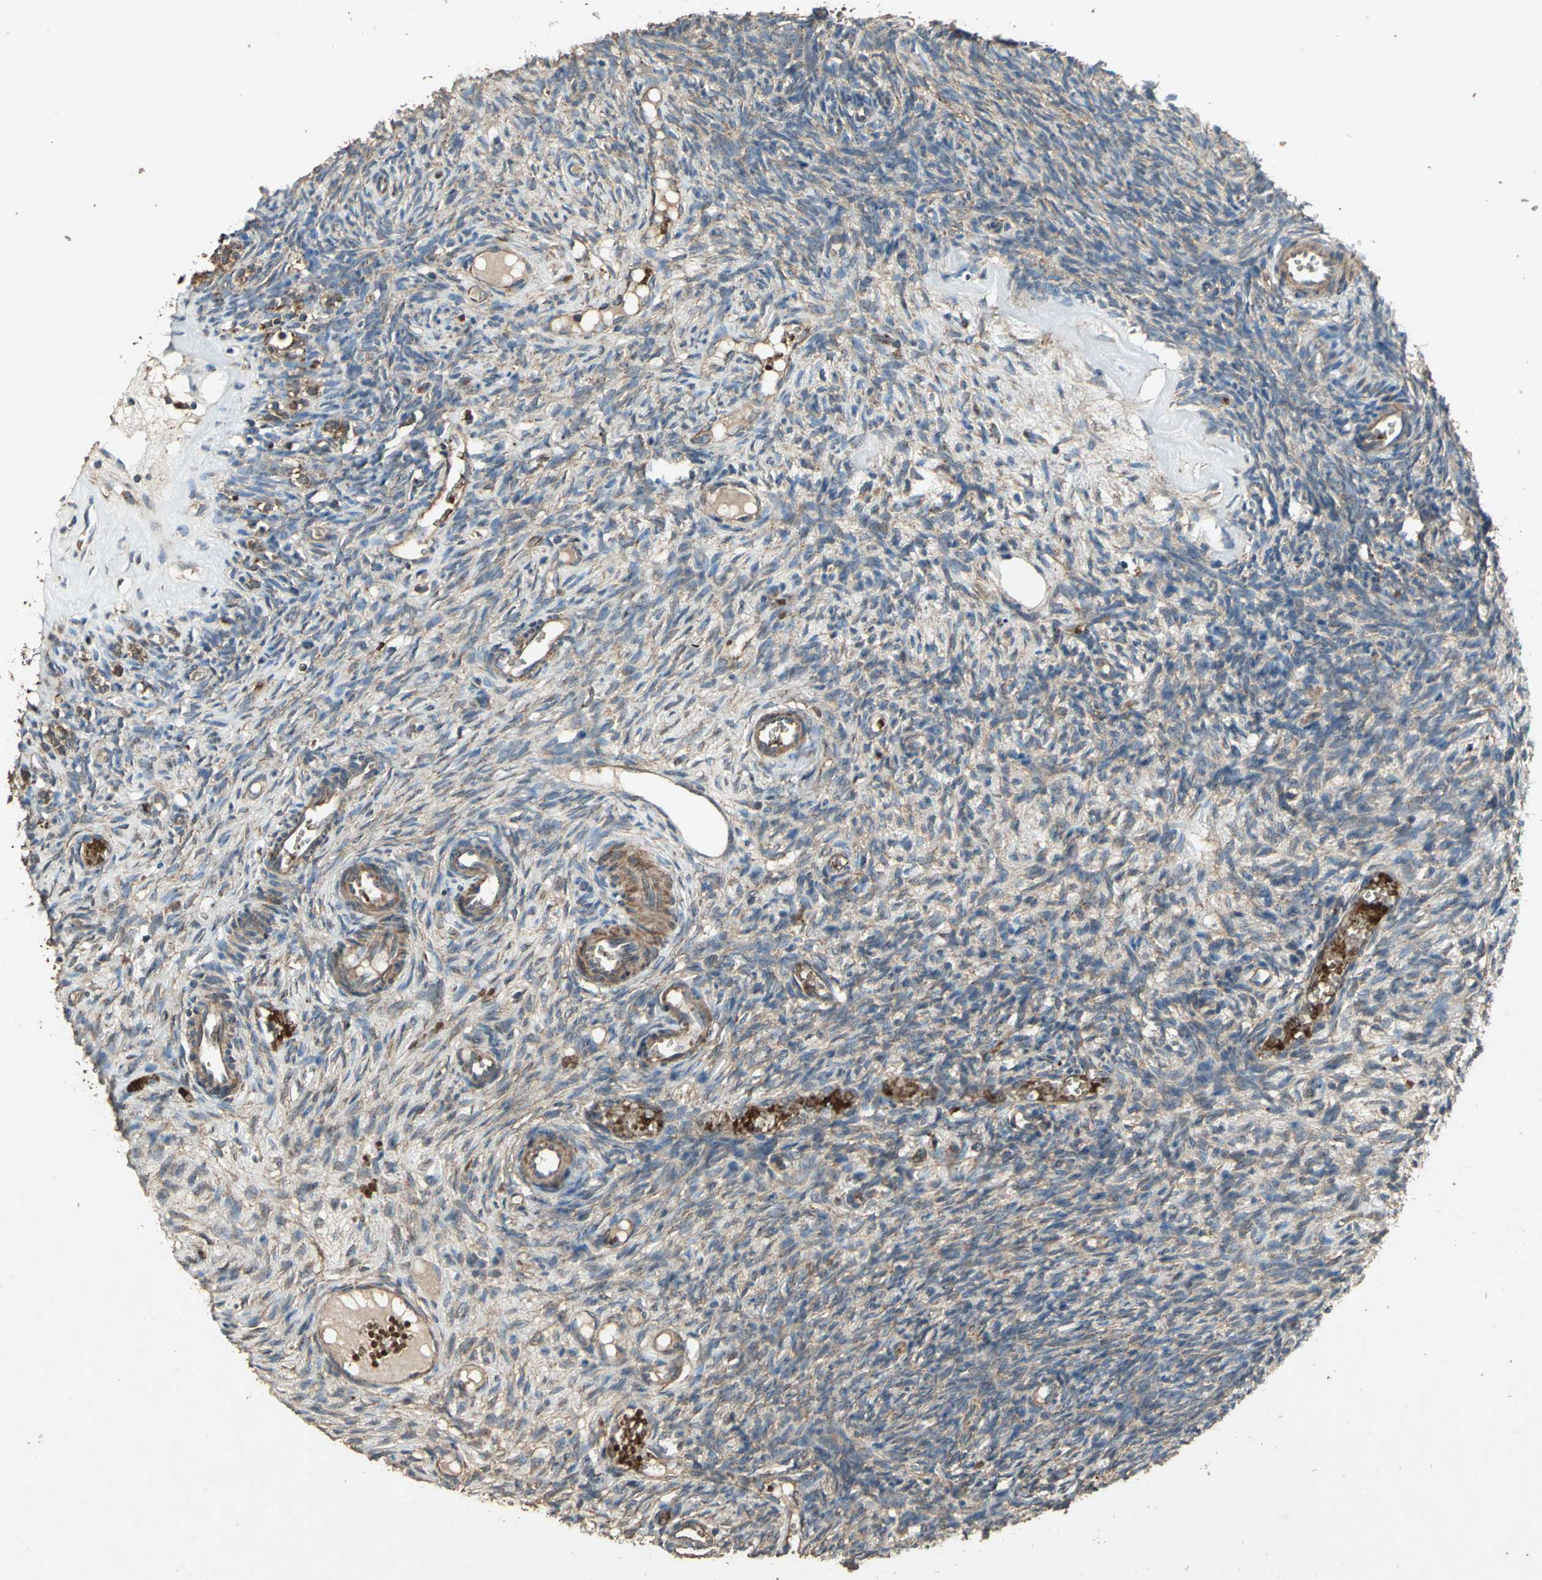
{"staining": {"intensity": "moderate", "quantity": ">75%", "location": "cytoplasmic/membranous"}, "tissue": "ovary", "cell_type": "Ovarian stroma cells", "image_type": "normal", "snomed": [{"axis": "morphology", "description": "Normal tissue, NOS"}, {"axis": "topography", "description": "Ovary"}], "caption": "The micrograph displays a brown stain indicating the presence of a protein in the cytoplasmic/membranous of ovarian stroma cells in ovary. (DAB IHC, brown staining for protein, blue staining for nuclei).", "gene": "POLRMT", "patient": {"sex": "female", "age": 35}}